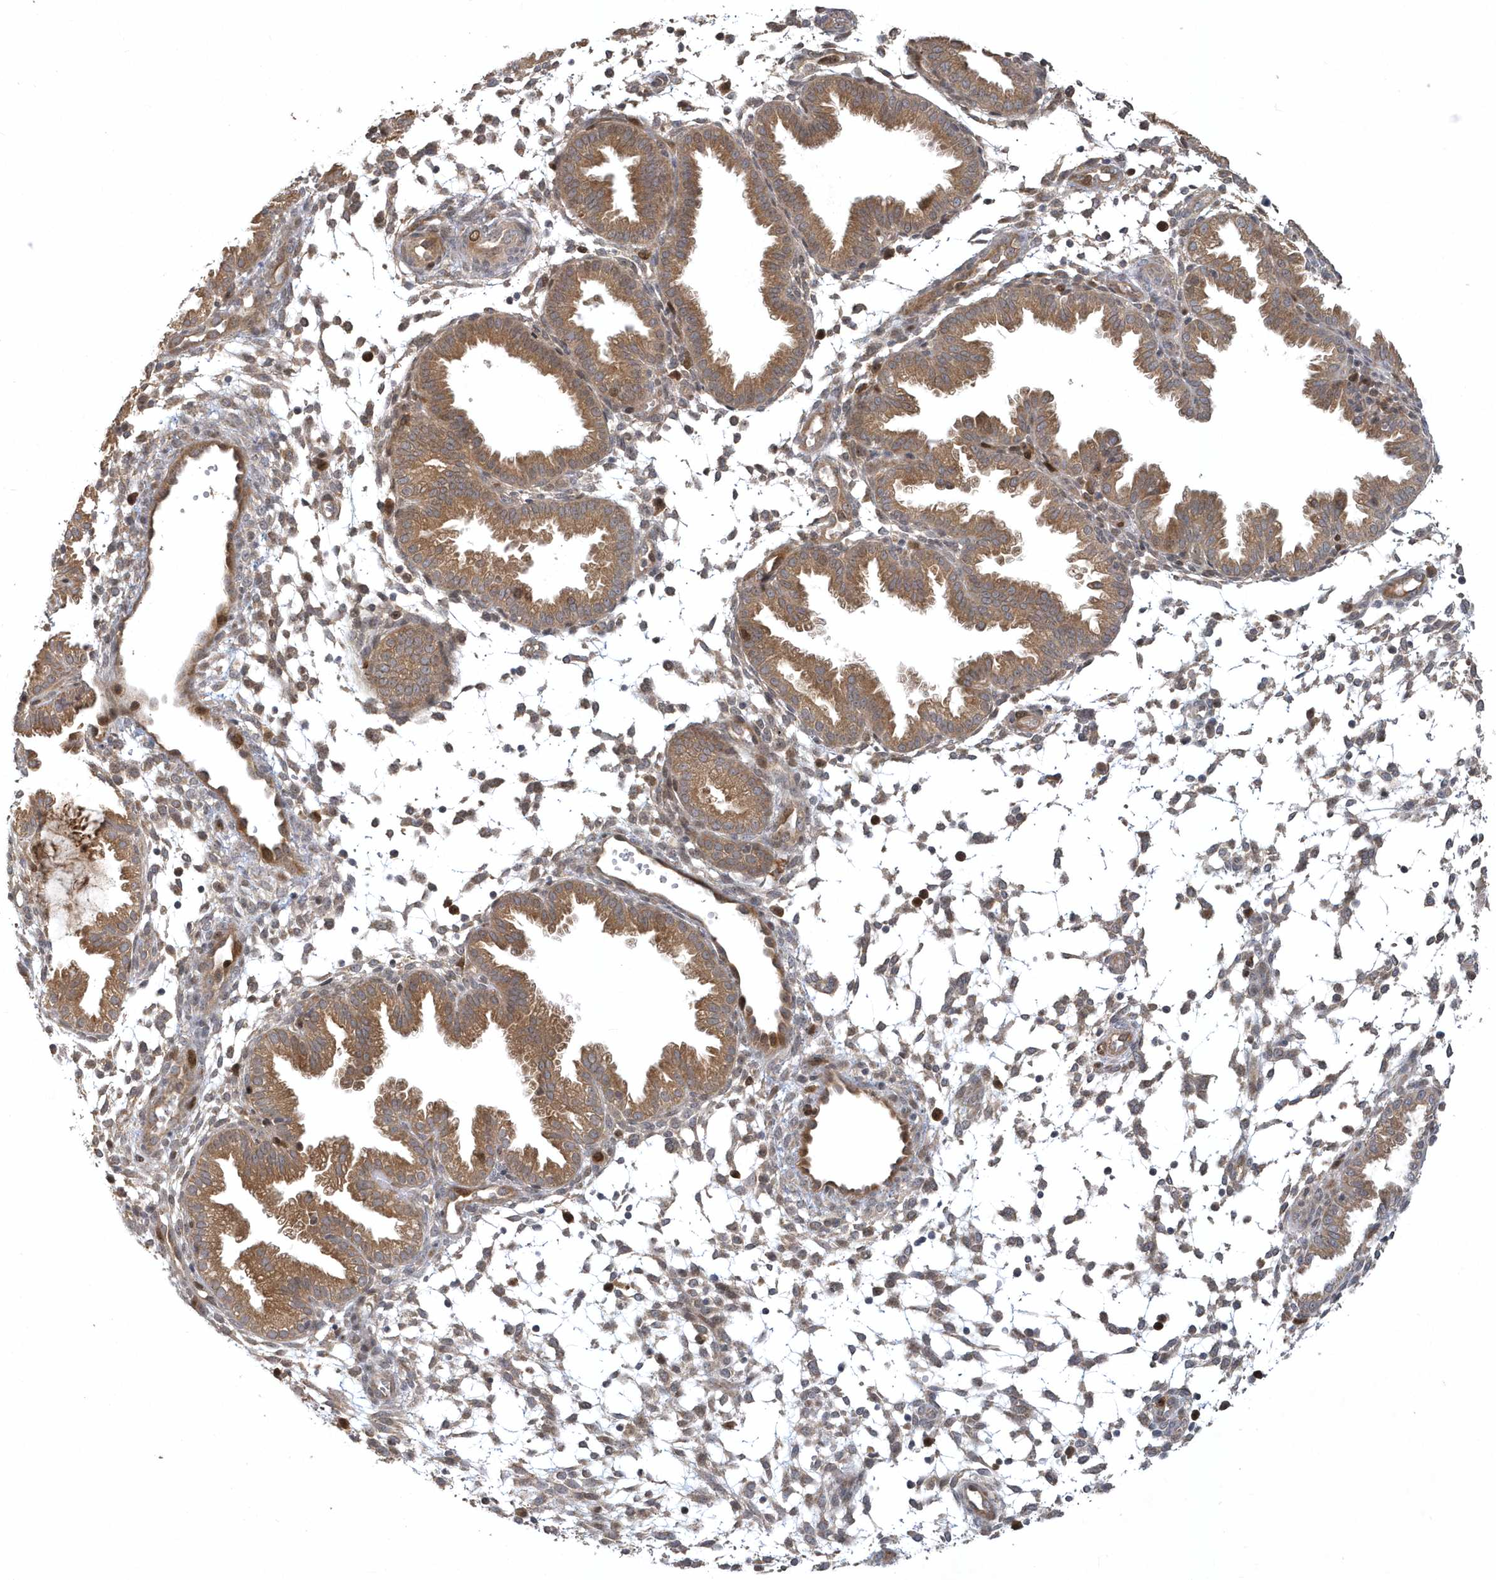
{"staining": {"intensity": "moderate", "quantity": "<25%", "location": "cytoplasmic/membranous,nuclear"}, "tissue": "endometrium", "cell_type": "Cells in endometrial stroma", "image_type": "normal", "snomed": [{"axis": "morphology", "description": "Normal tissue, NOS"}, {"axis": "topography", "description": "Endometrium"}], "caption": "Immunohistochemical staining of benign human endometrium demonstrates moderate cytoplasmic/membranous,nuclear protein expression in about <25% of cells in endometrial stroma. The protein of interest is shown in brown color, while the nuclei are stained blue.", "gene": "TRAIP", "patient": {"sex": "female", "age": 33}}